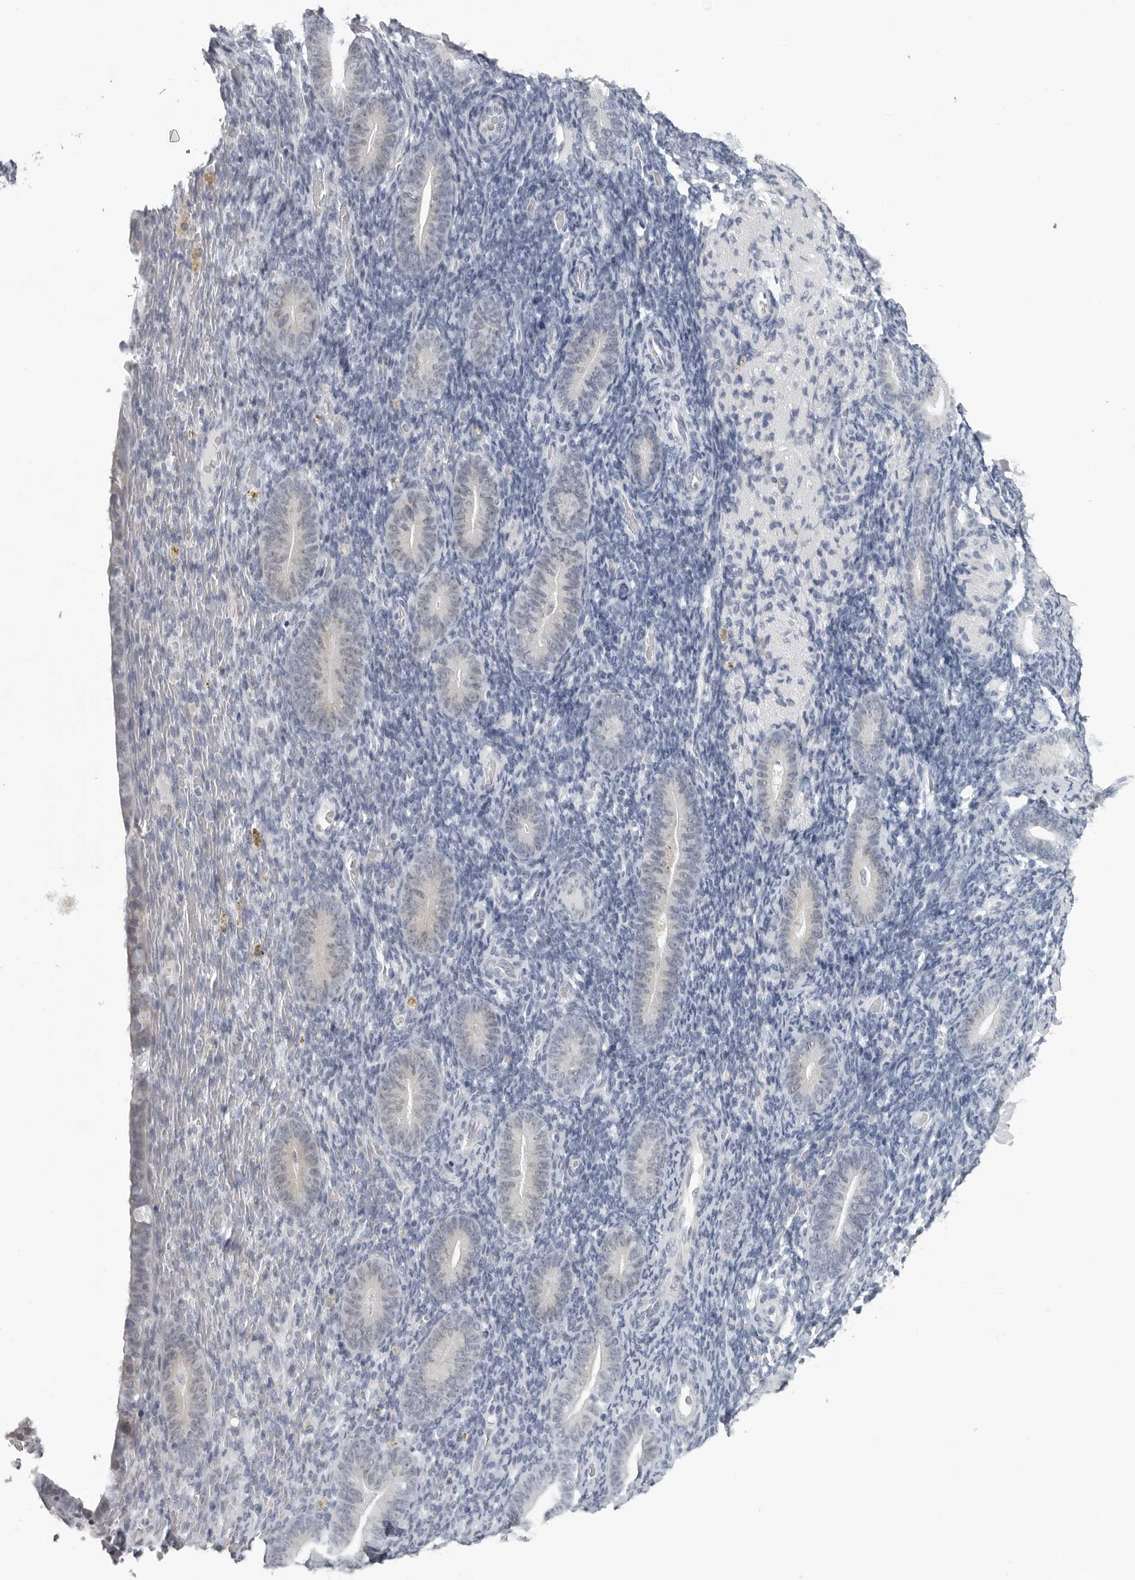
{"staining": {"intensity": "negative", "quantity": "none", "location": "none"}, "tissue": "endometrium", "cell_type": "Cells in endometrial stroma", "image_type": "normal", "snomed": [{"axis": "morphology", "description": "Normal tissue, NOS"}, {"axis": "topography", "description": "Endometrium"}], "caption": "The image displays no staining of cells in endometrial stroma in benign endometrium. Brightfield microscopy of IHC stained with DAB (3,3'-diaminobenzidine) (brown) and hematoxylin (blue), captured at high magnification.", "gene": "OPLAH", "patient": {"sex": "female", "age": 51}}